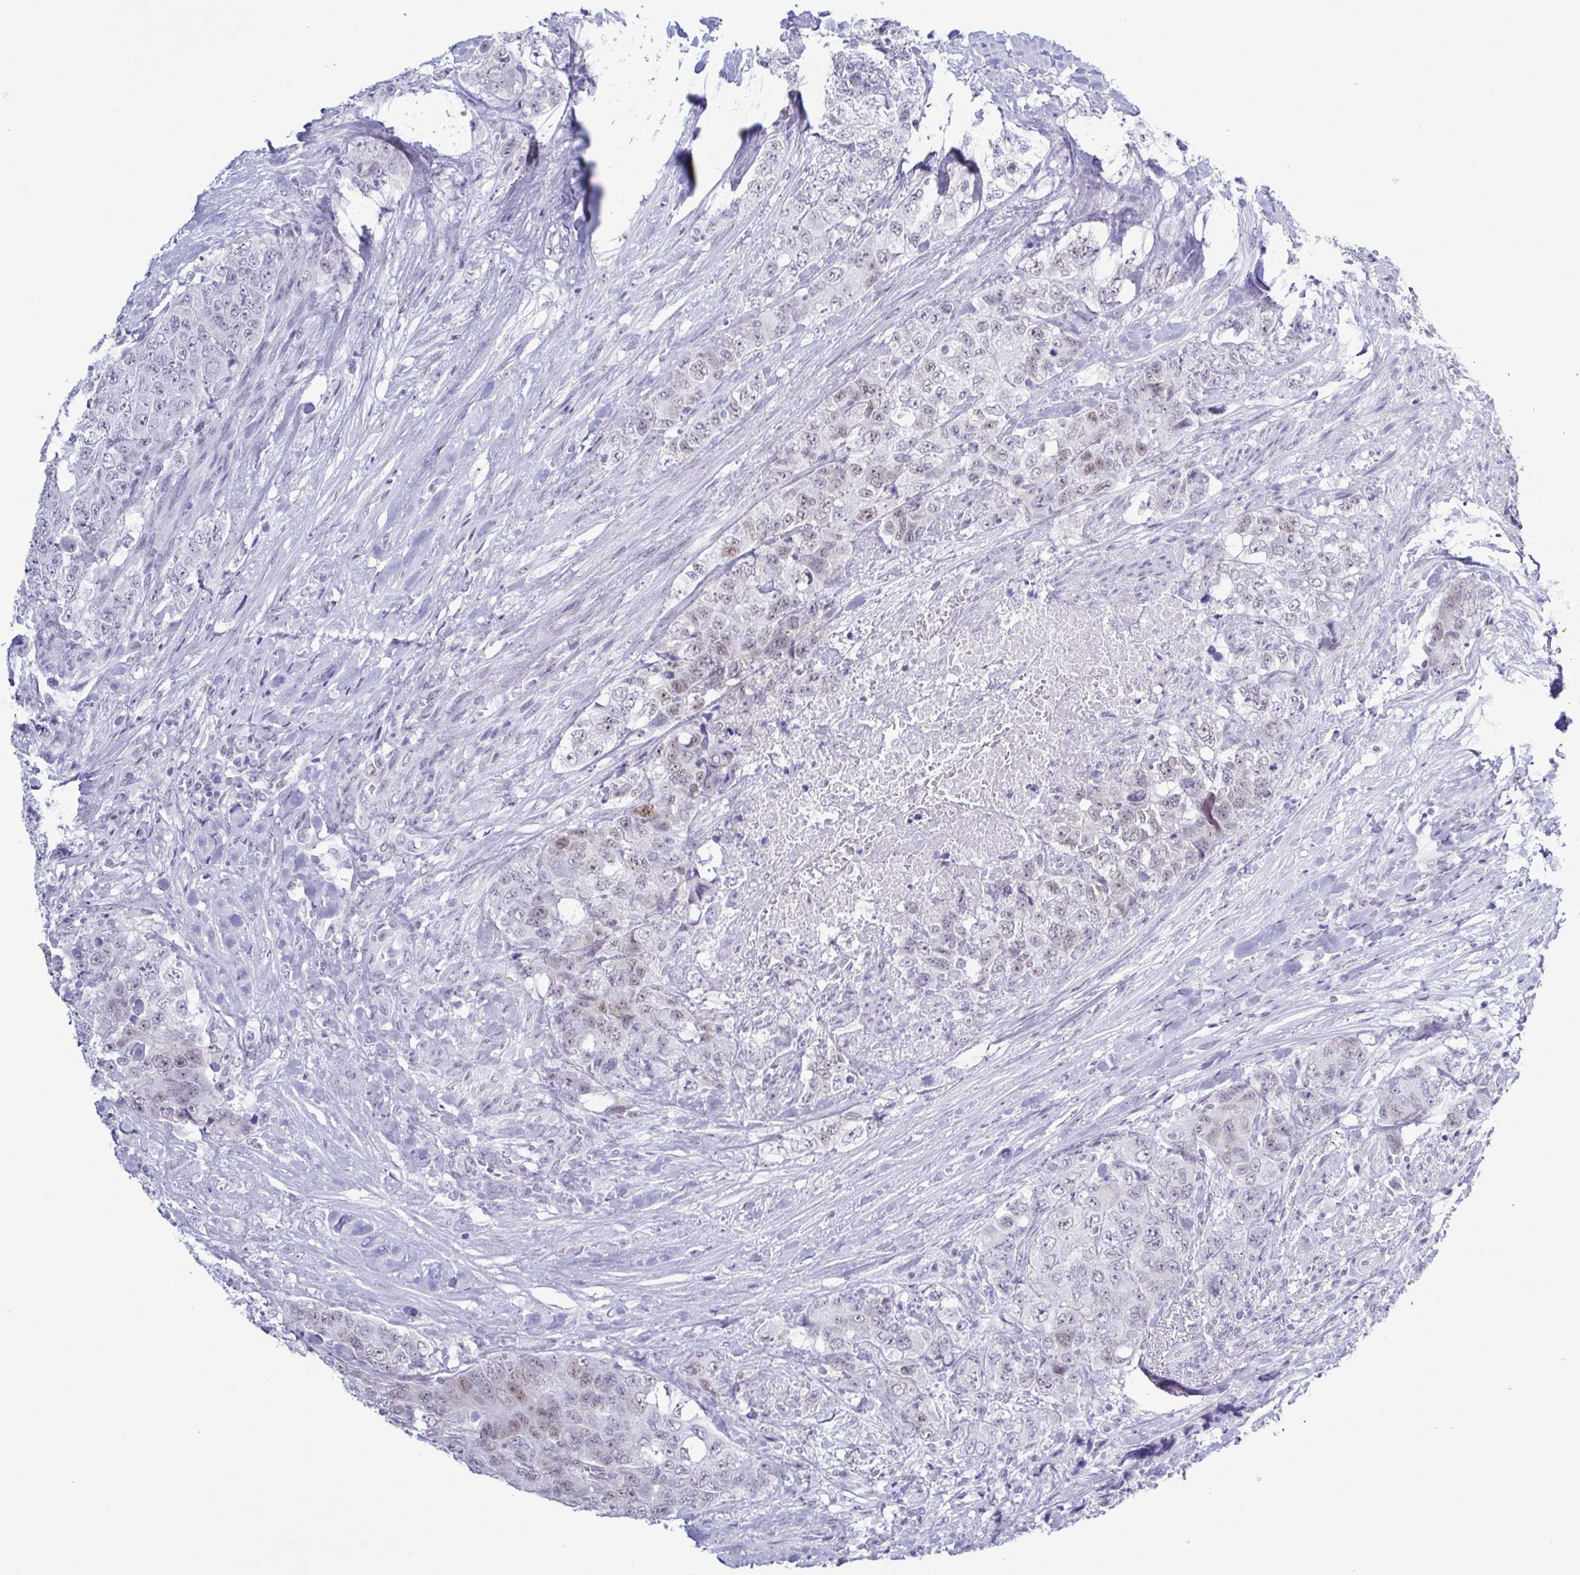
{"staining": {"intensity": "weak", "quantity": "<25%", "location": "nuclear"}, "tissue": "urothelial cancer", "cell_type": "Tumor cells", "image_type": "cancer", "snomed": [{"axis": "morphology", "description": "Urothelial carcinoma, High grade"}, {"axis": "topography", "description": "Urinary bladder"}], "caption": "High-grade urothelial carcinoma was stained to show a protein in brown. There is no significant expression in tumor cells.", "gene": "SUGP2", "patient": {"sex": "female", "age": 78}}